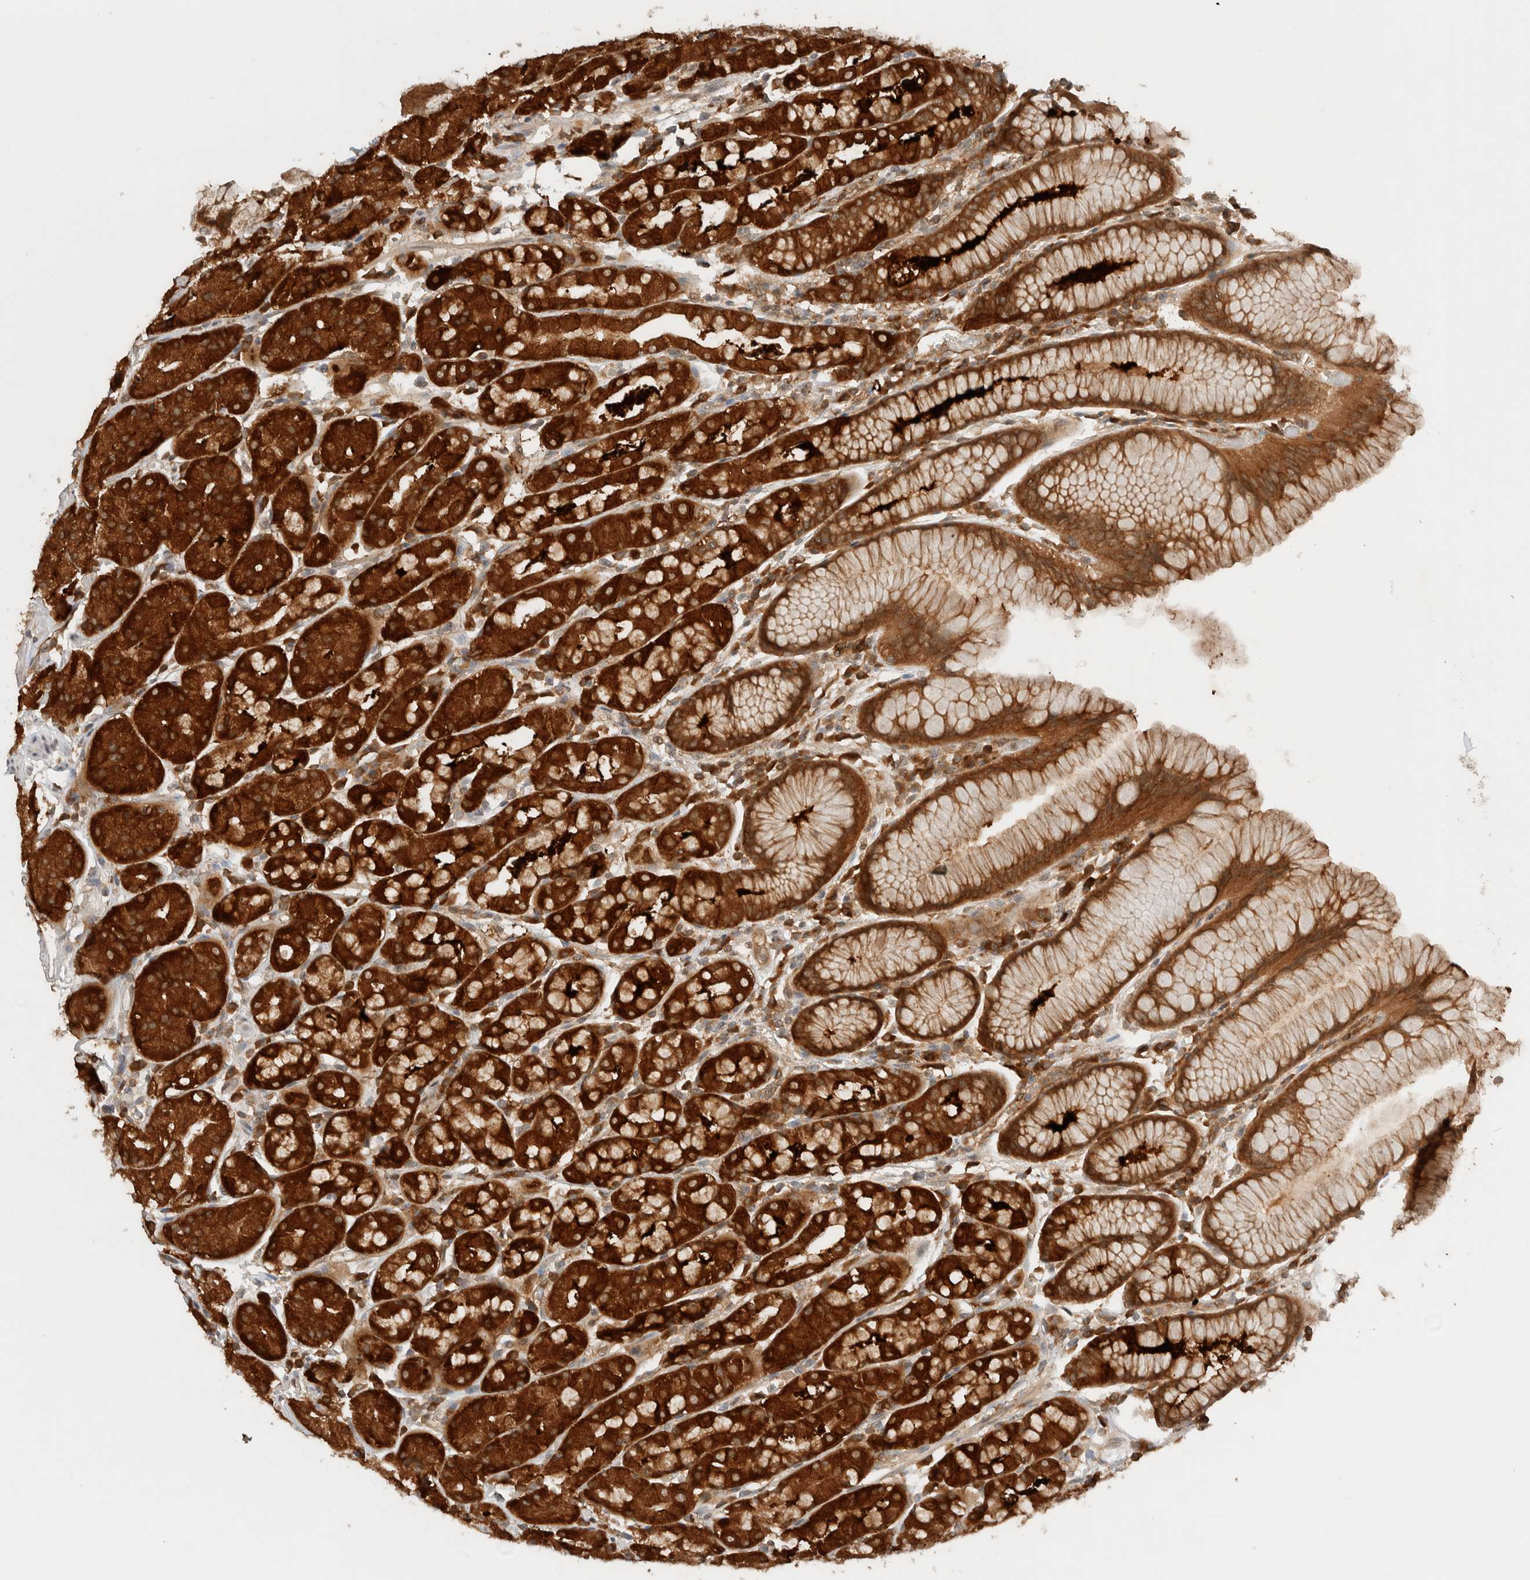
{"staining": {"intensity": "strong", "quantity": ">75%", "location": "cytoplasmic/membranous"}, "tissue": "stomach", "cell_type": "Glandular cells", "image_type": "normal", "snomed": [{"axis": "morphology", "description": "Normal tissue, NOS"}, {"axis": "topography", "description": "Stomach, lower"}], "caption": "The micrograph reveals staining of normal stomach, revealing strong cytoplasmic/membranous protein expression (brown color) within glandular cells.", "gene": "ARFGEF2", "patient": {"sex": "female", "age": 56}}